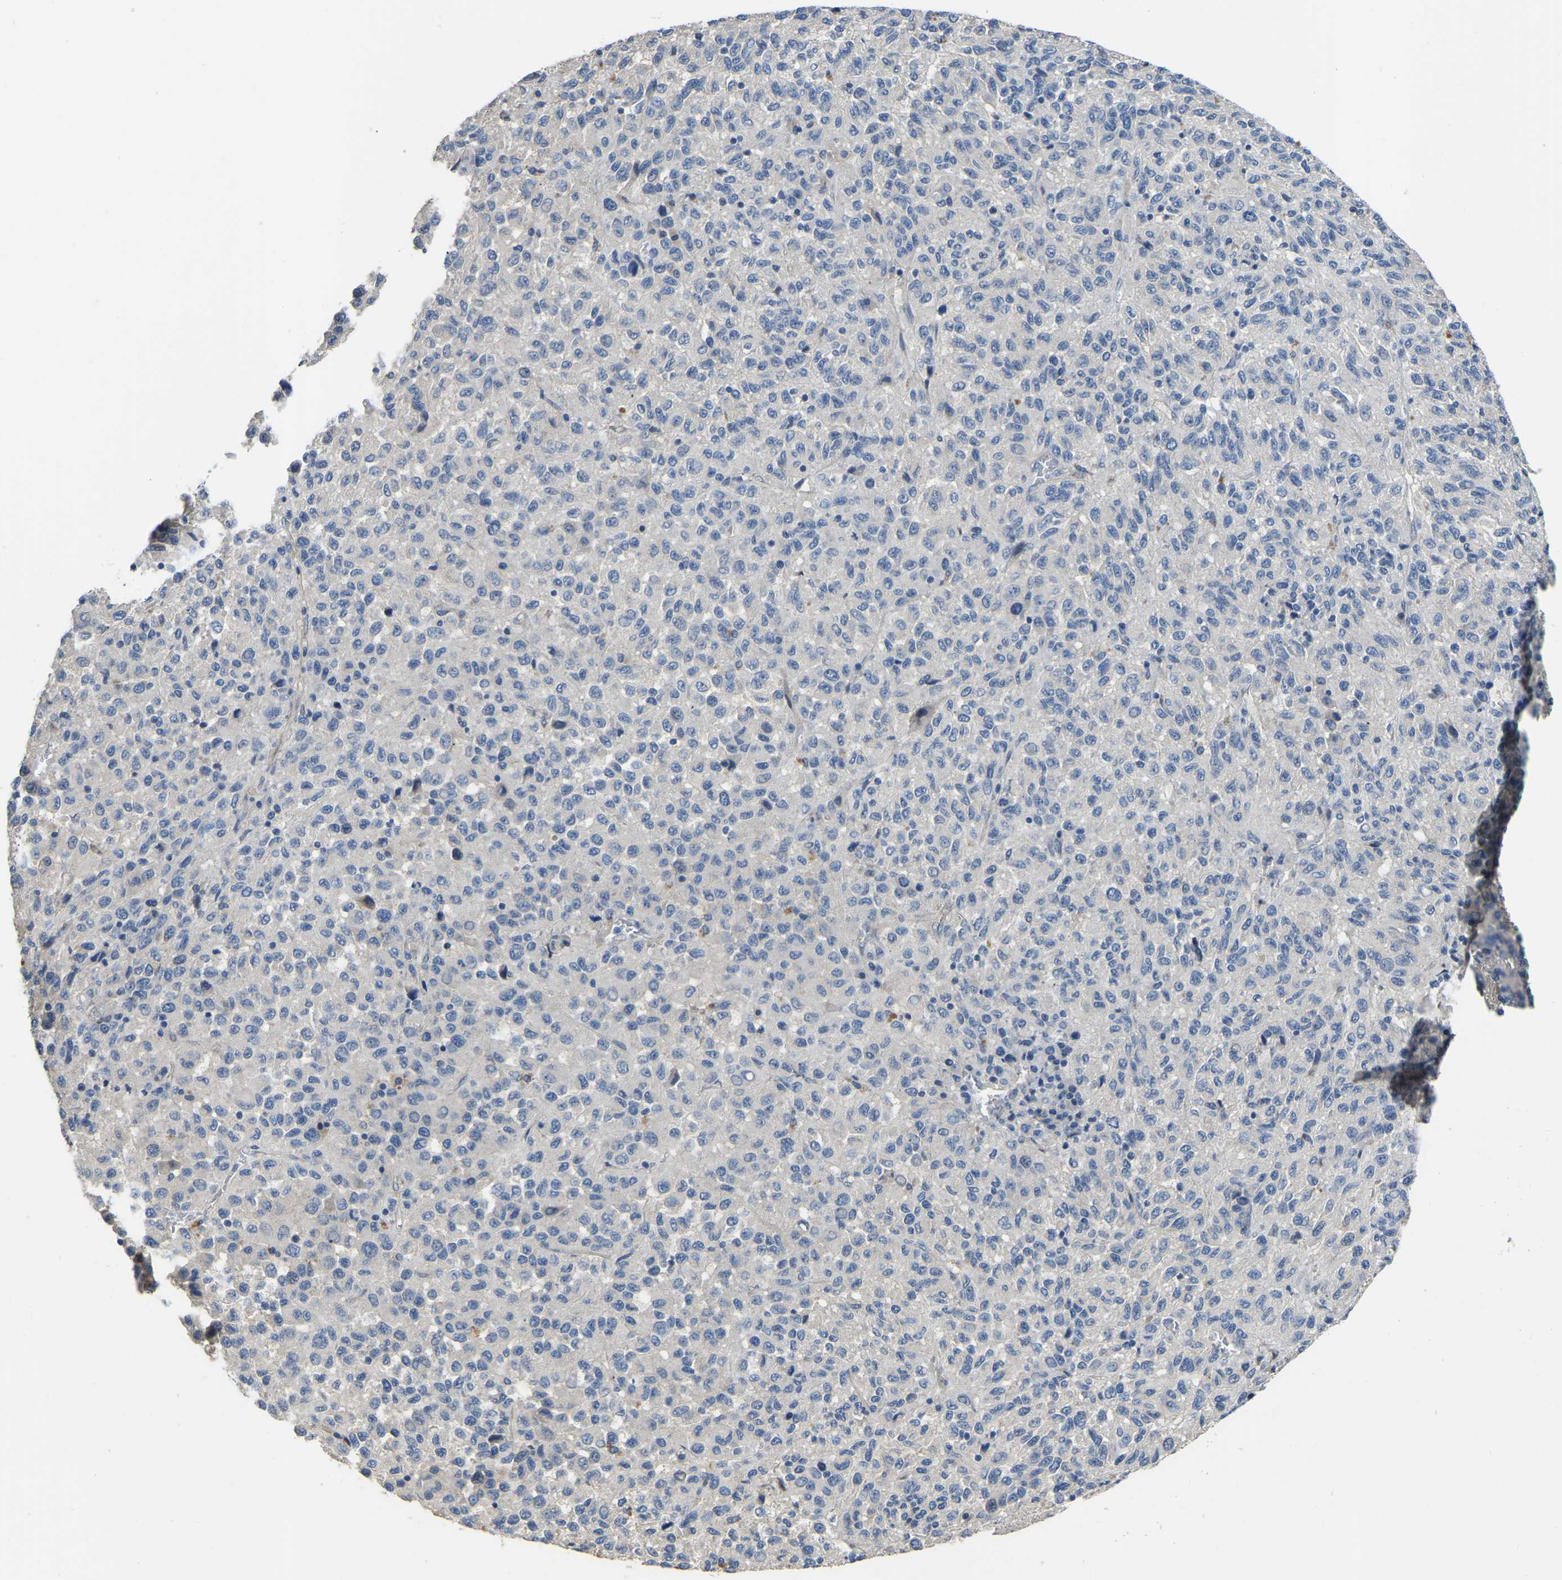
{"staining": {"intensity": "negative", "quantity": "none", "location": "none"}, "tissue": "melanoma", "cell_type": "Tumor cells", "image_type": "cancer", "snomed": [{"axis": "morphology", "description": "Malignant melanoma, Metastatic site"}, {"axis": "topography", "description": "Lung"}], "caption": "This is an IHC histopathology image of malignant melanoma (metastatic site). There is no positivity in tumor cells.", "gene": "HIGD2B", "patient": {"sex": "male", "age": 64}}